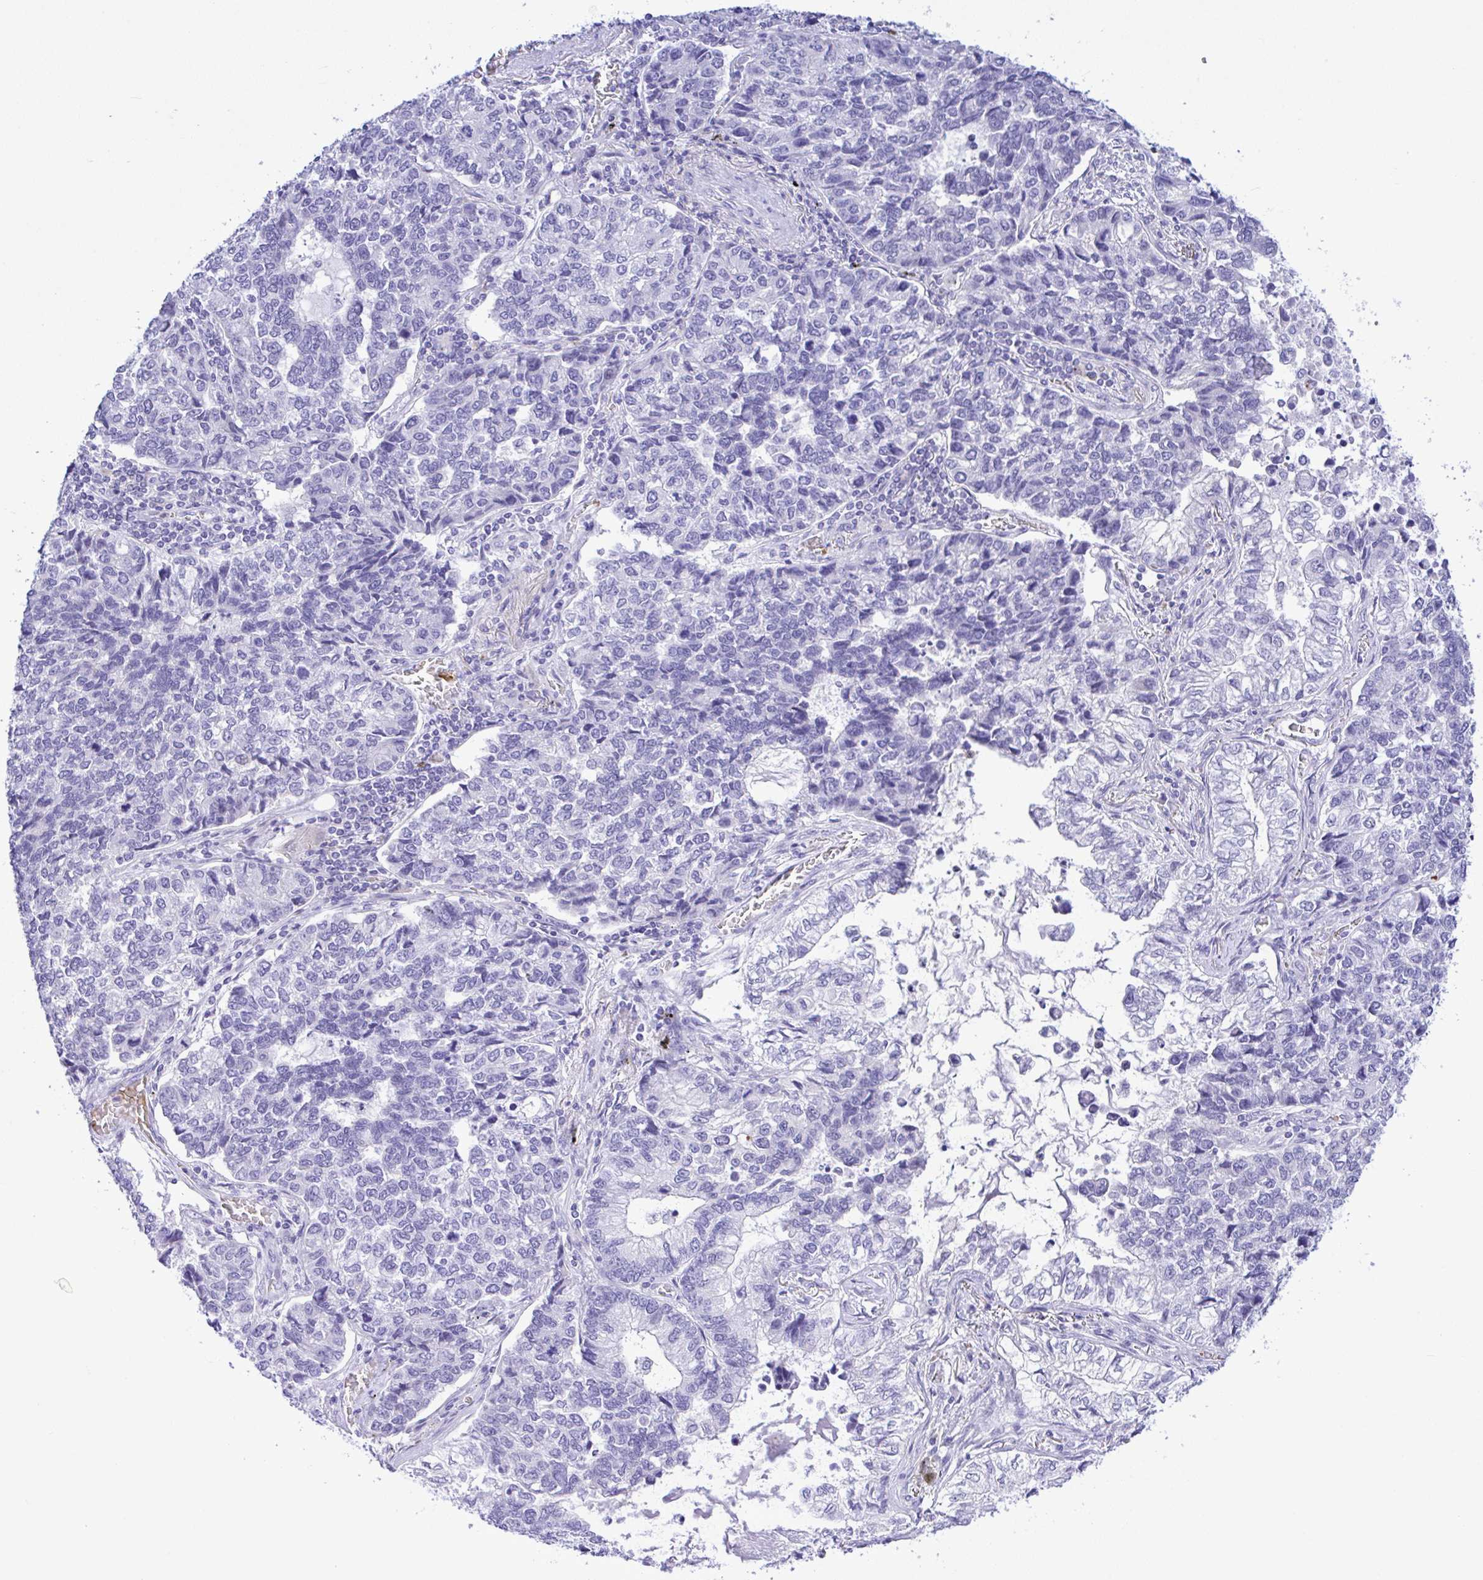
{"staining": {"intensity": "negative", "quantity": "none", "location": "none"}, "tissue": "lung cancer", "cell_type": "Tumor cells", "image_type": "cancer", "snomed": [{"axis": "morphology", "description": "Adenocarcinoma, NOS"}, {"axis": "topography", "description": "Lymph node"}, {"axis": "topography", "description": "Lung"}], "caption": "Lung cancer (adenocarcinoma) was stained to show a protein in brown. There is no significant staining in tumor cells.", "gene": "ZNF221", "patient": {"sex": "male", "age": 66}}